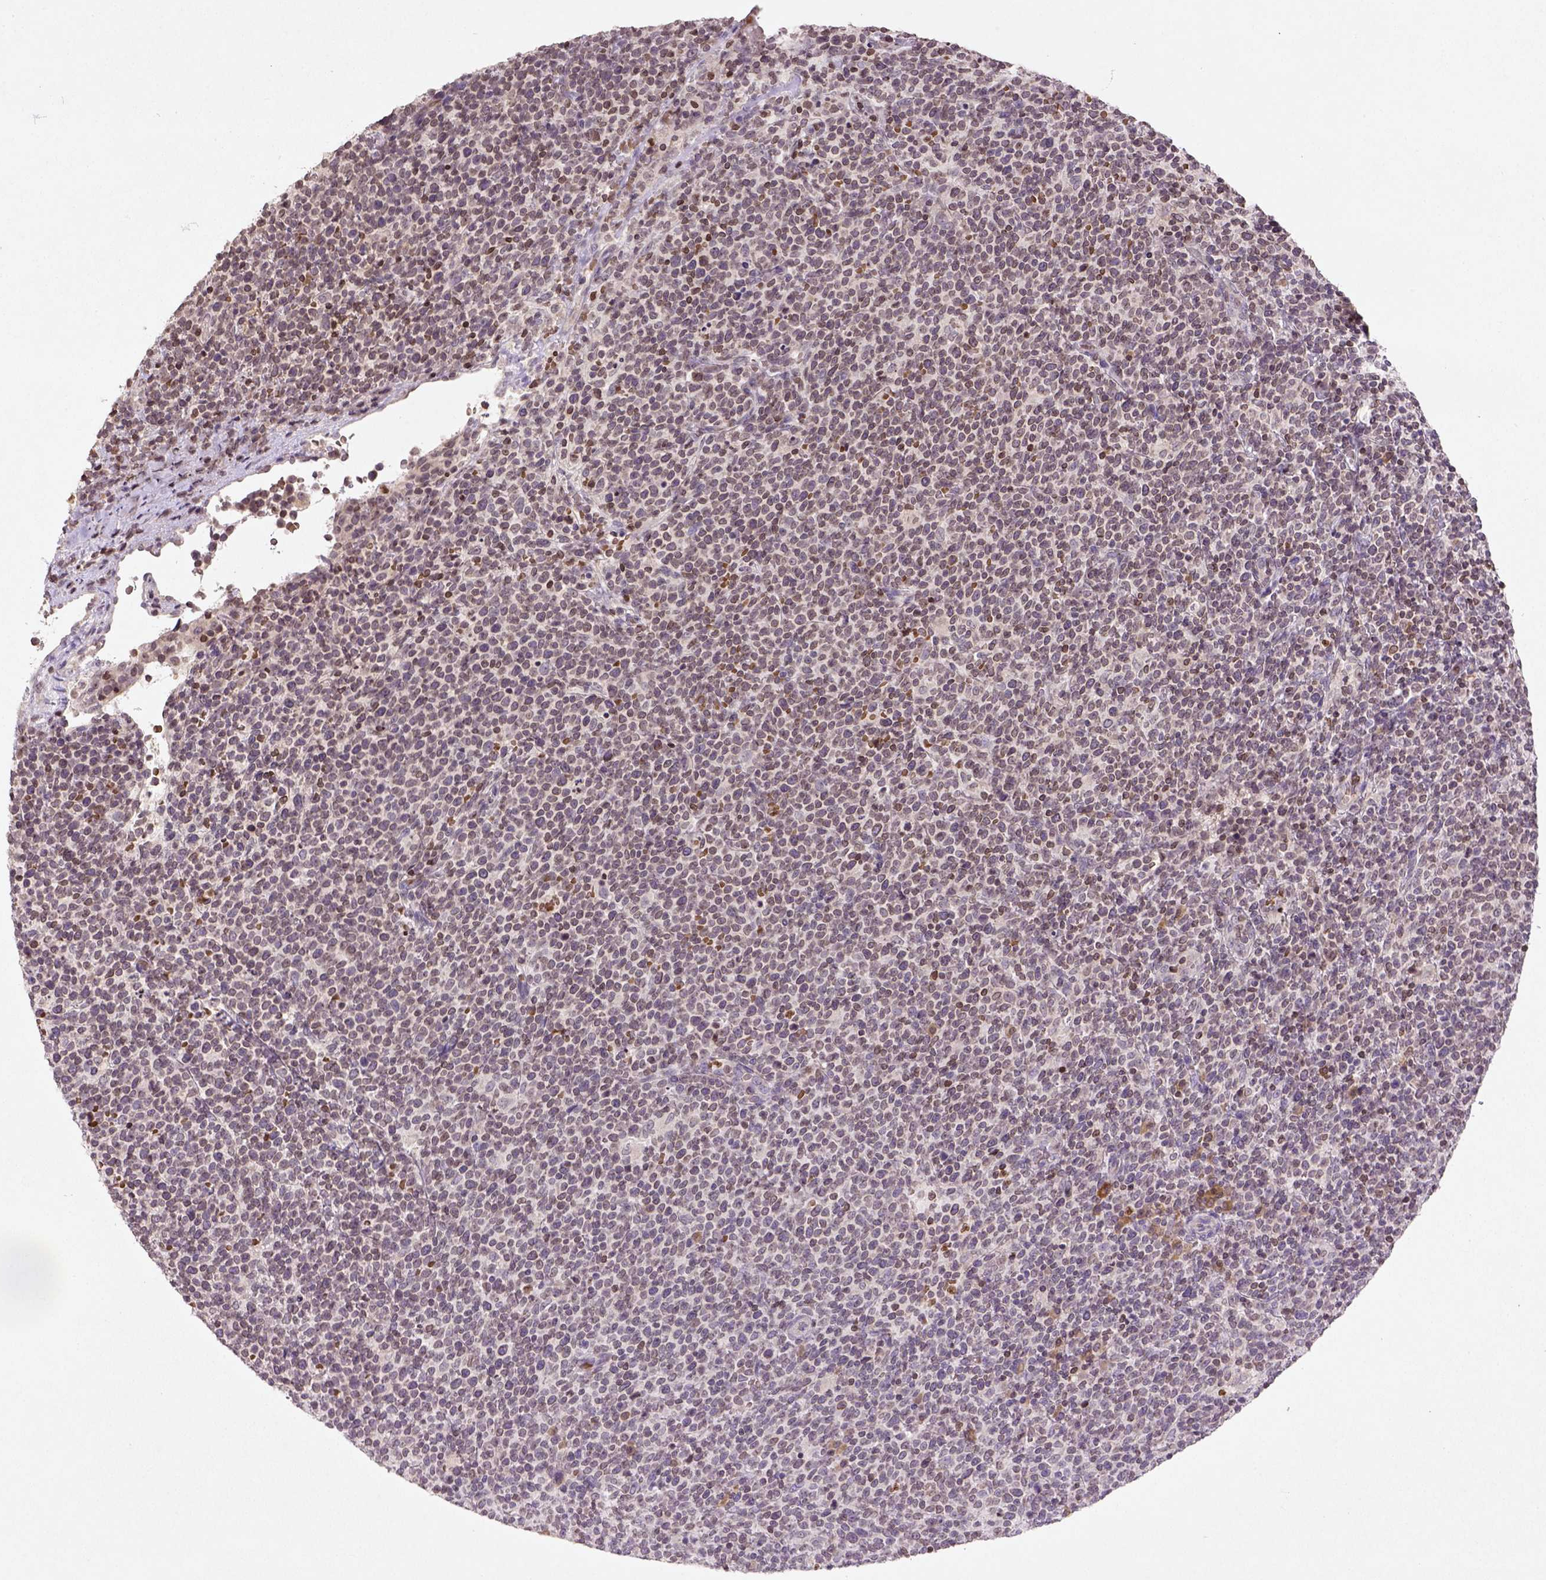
{"staining": {"intensity": "weak", "quantity": "25%-75%", "location": "nuclear"}, "tissue": "lymphoma", "cell_type": "Tumor cells", "image_type": "cancer", "snomed": [{"axis": "morphology", "description": "Malignant lymphoma, non-Hodgkin's type, High grade"}, {"axis": "topography", "description": "Lymph node"}], "caption": "Weak nuclear expression for a protein is appreciated in approximately 25%-75% of tumor cells of malignant lymphoma, non-Hodgkin's type (high-grade) using immunohistochemistry (IHC).", "gene": "NUDT3", "patient": {"sex": "male", "age": 61}}